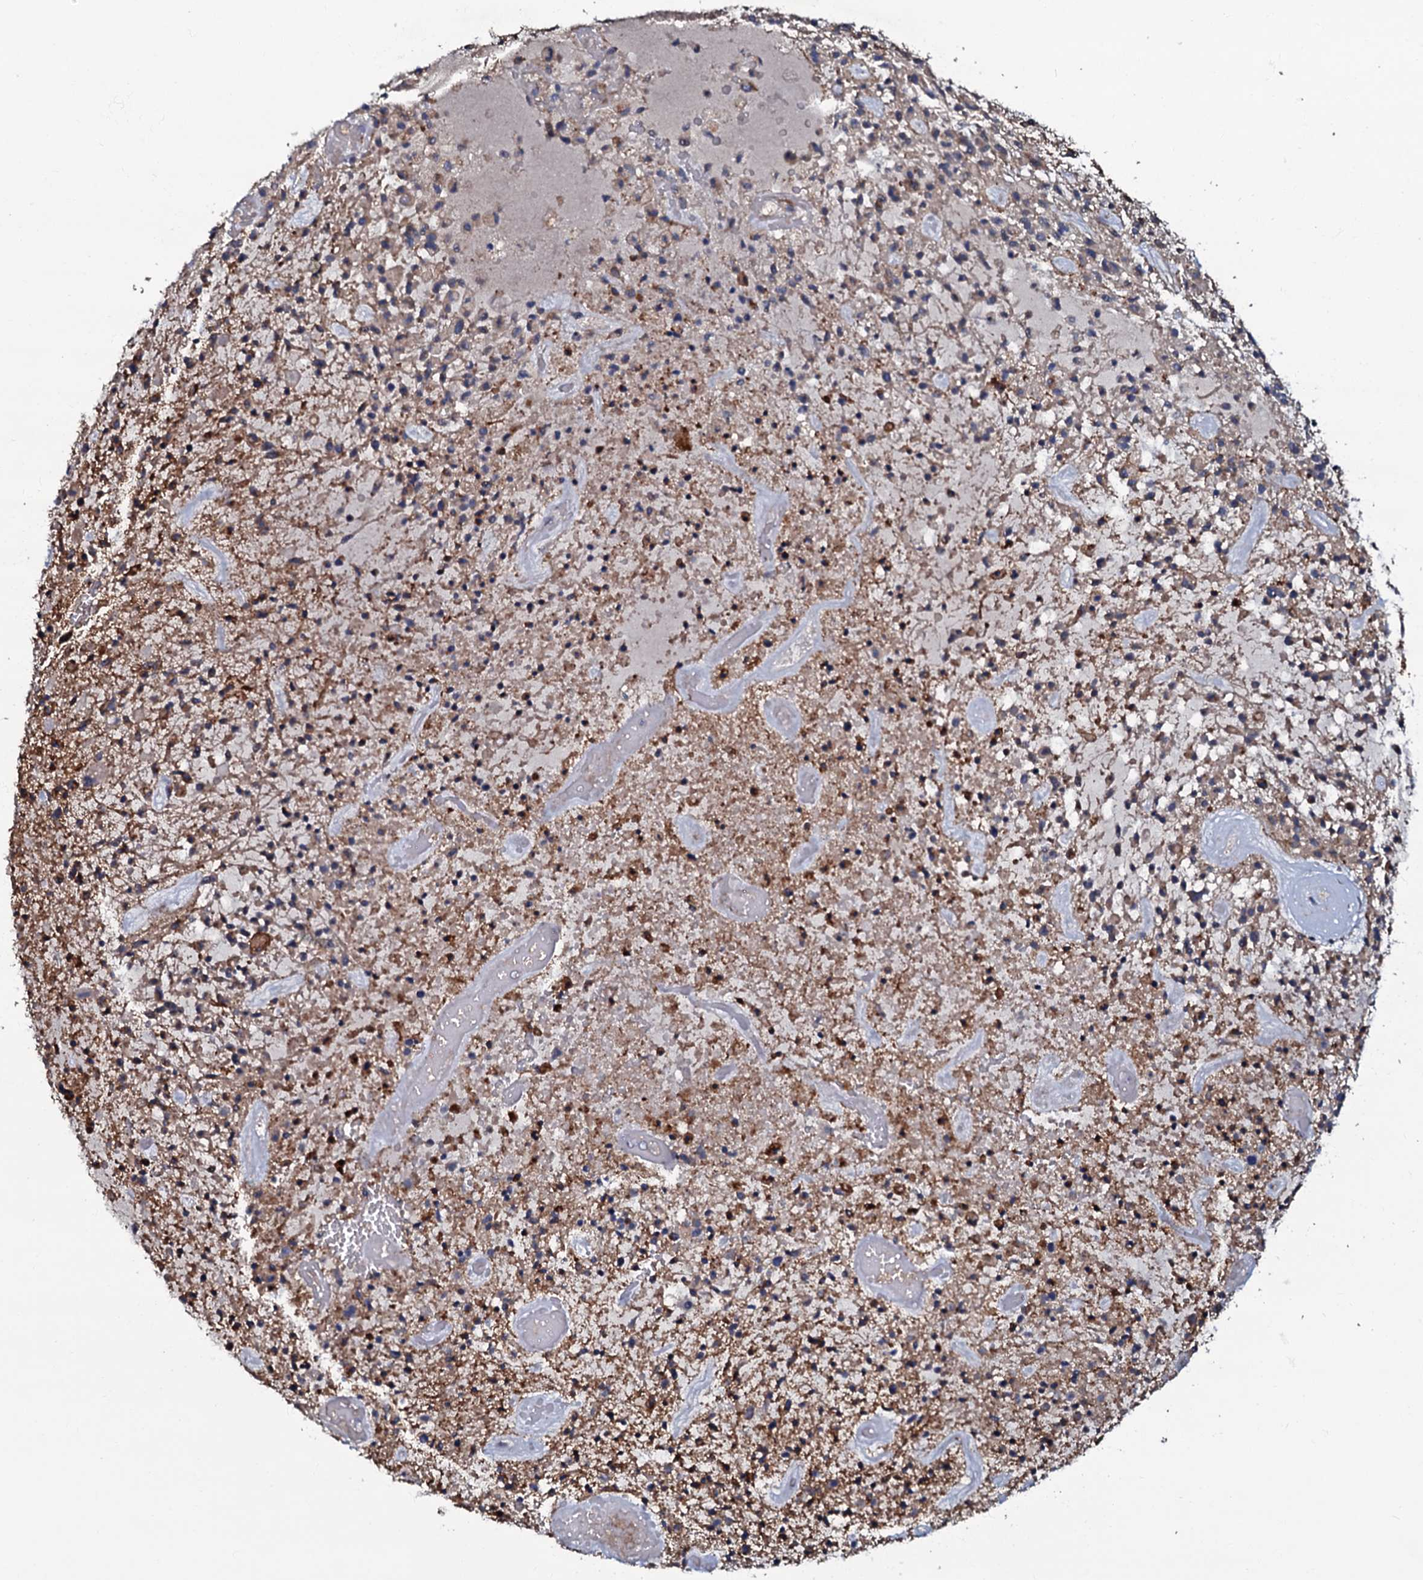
{"staining": {"intensity": "weak", "quantity": "25%-75%", "location": "cytoplasmic/membranous"}, "tissue": "glioma", "cell_type": "Tumor cells", "image_type": "cancer", "snomed": [{"axis": "morphology", "description": "Glioma, malignant, High grade"}, {"axis": "topography", "description": "Brain"}], "caption": "IHC of human glioma exhibits low levels of weak cytoplasmic/membranous positivity in approximately 25%-75% of tumor cells.", "gene": "CPNE2", "patient": {"sex": "male", "age": 47}}